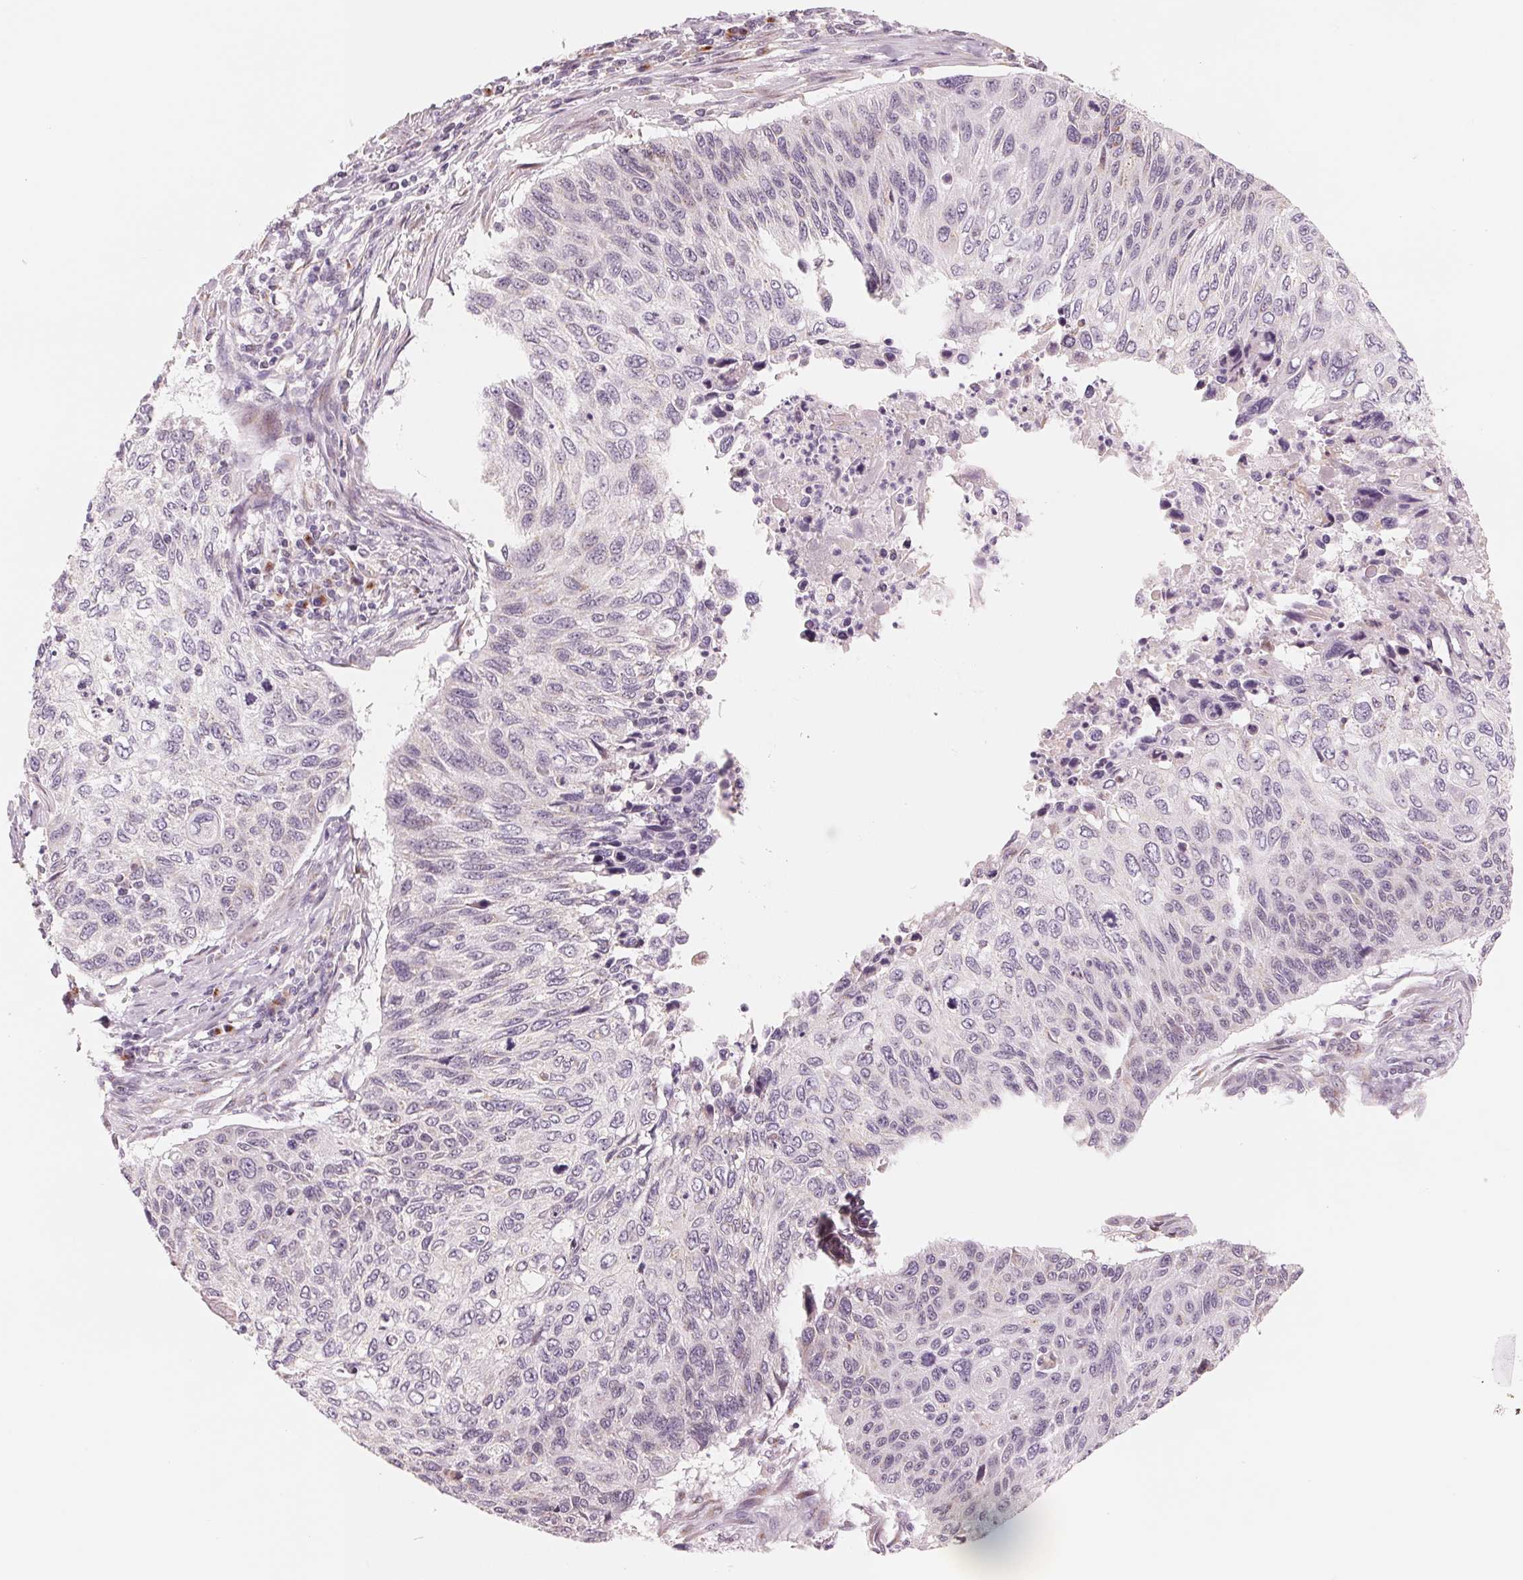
{"staining": {"intensity": "negative", "quantity": "none", "location": "none"}, "tissue": "cervical cancer", "cell_type": "Tumor cells", "image_type": "cancer", "snomed": [{"axis": "morphology", "description": "Squamous cell carcinoma, NOS"}, {"axis": "topography", "description": "Cervix"}], "caption": "Photomicrograph shows no protein staining in tumor cells of squamous cell carcinoma (cervical) tissue.", "gene": "IL9R", "patient": {"sex": "female", "age": 70}}